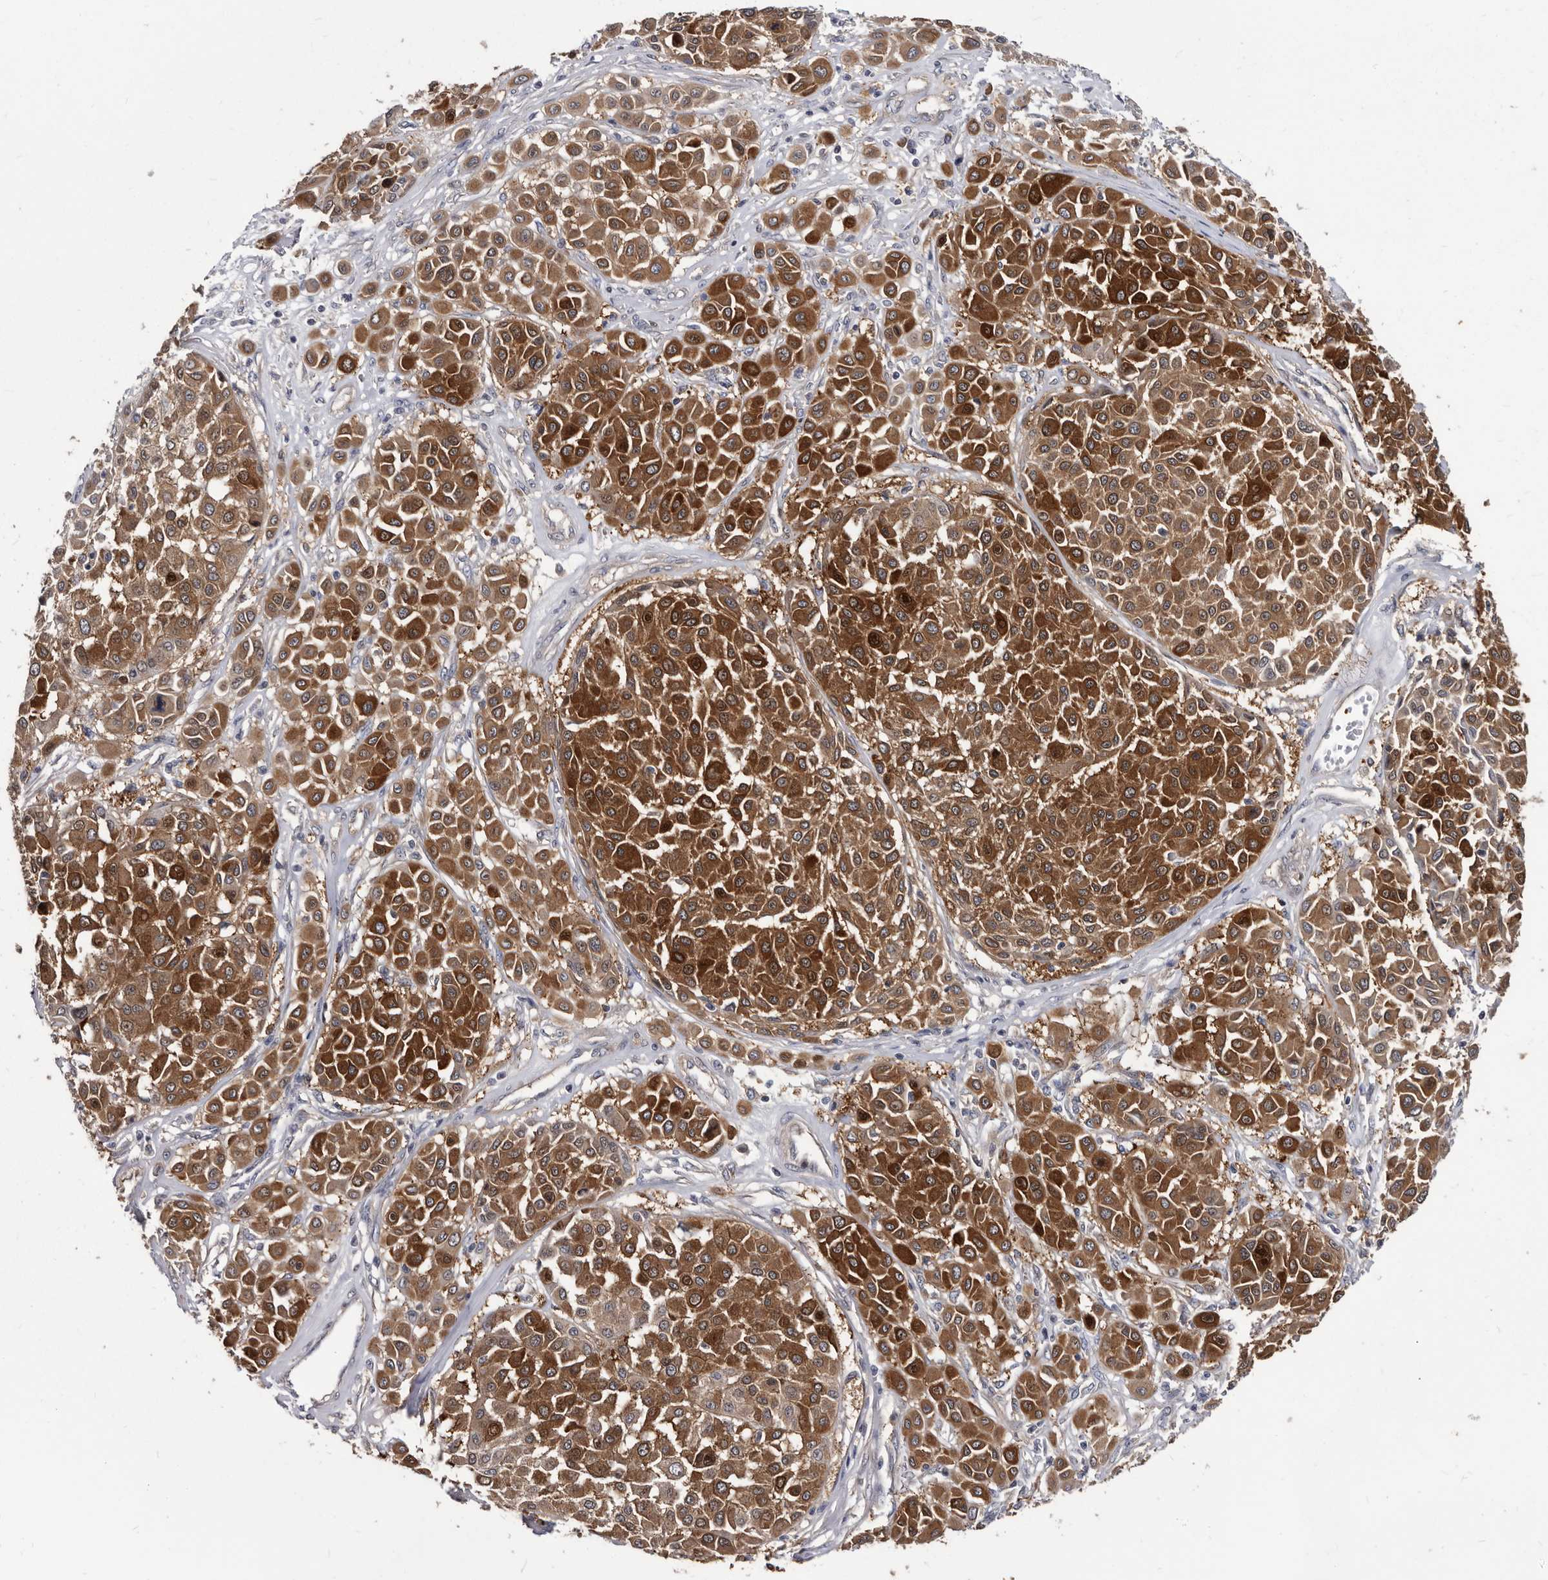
{"staining": {"intensity": "strong", "quantity": ">75%", "location": "cytoplasmic/membranous"}, "tissue": "melanoma", "cell_type": "Tumor cells", "image_type": "cancer", "snomed": [{"axis": "morphology", "description": "Malignant melanoma, Metastatic site"}, {"axis": "topography", "description": "Soft tissue"}], "caption": "Protein expression analysis of melanoma exhibits strong cytoplasmic/membranous staining in approximately >75% of tumor cells.", "gene": "ABCF2", "patient": {"sex": "male", "age": 41}}